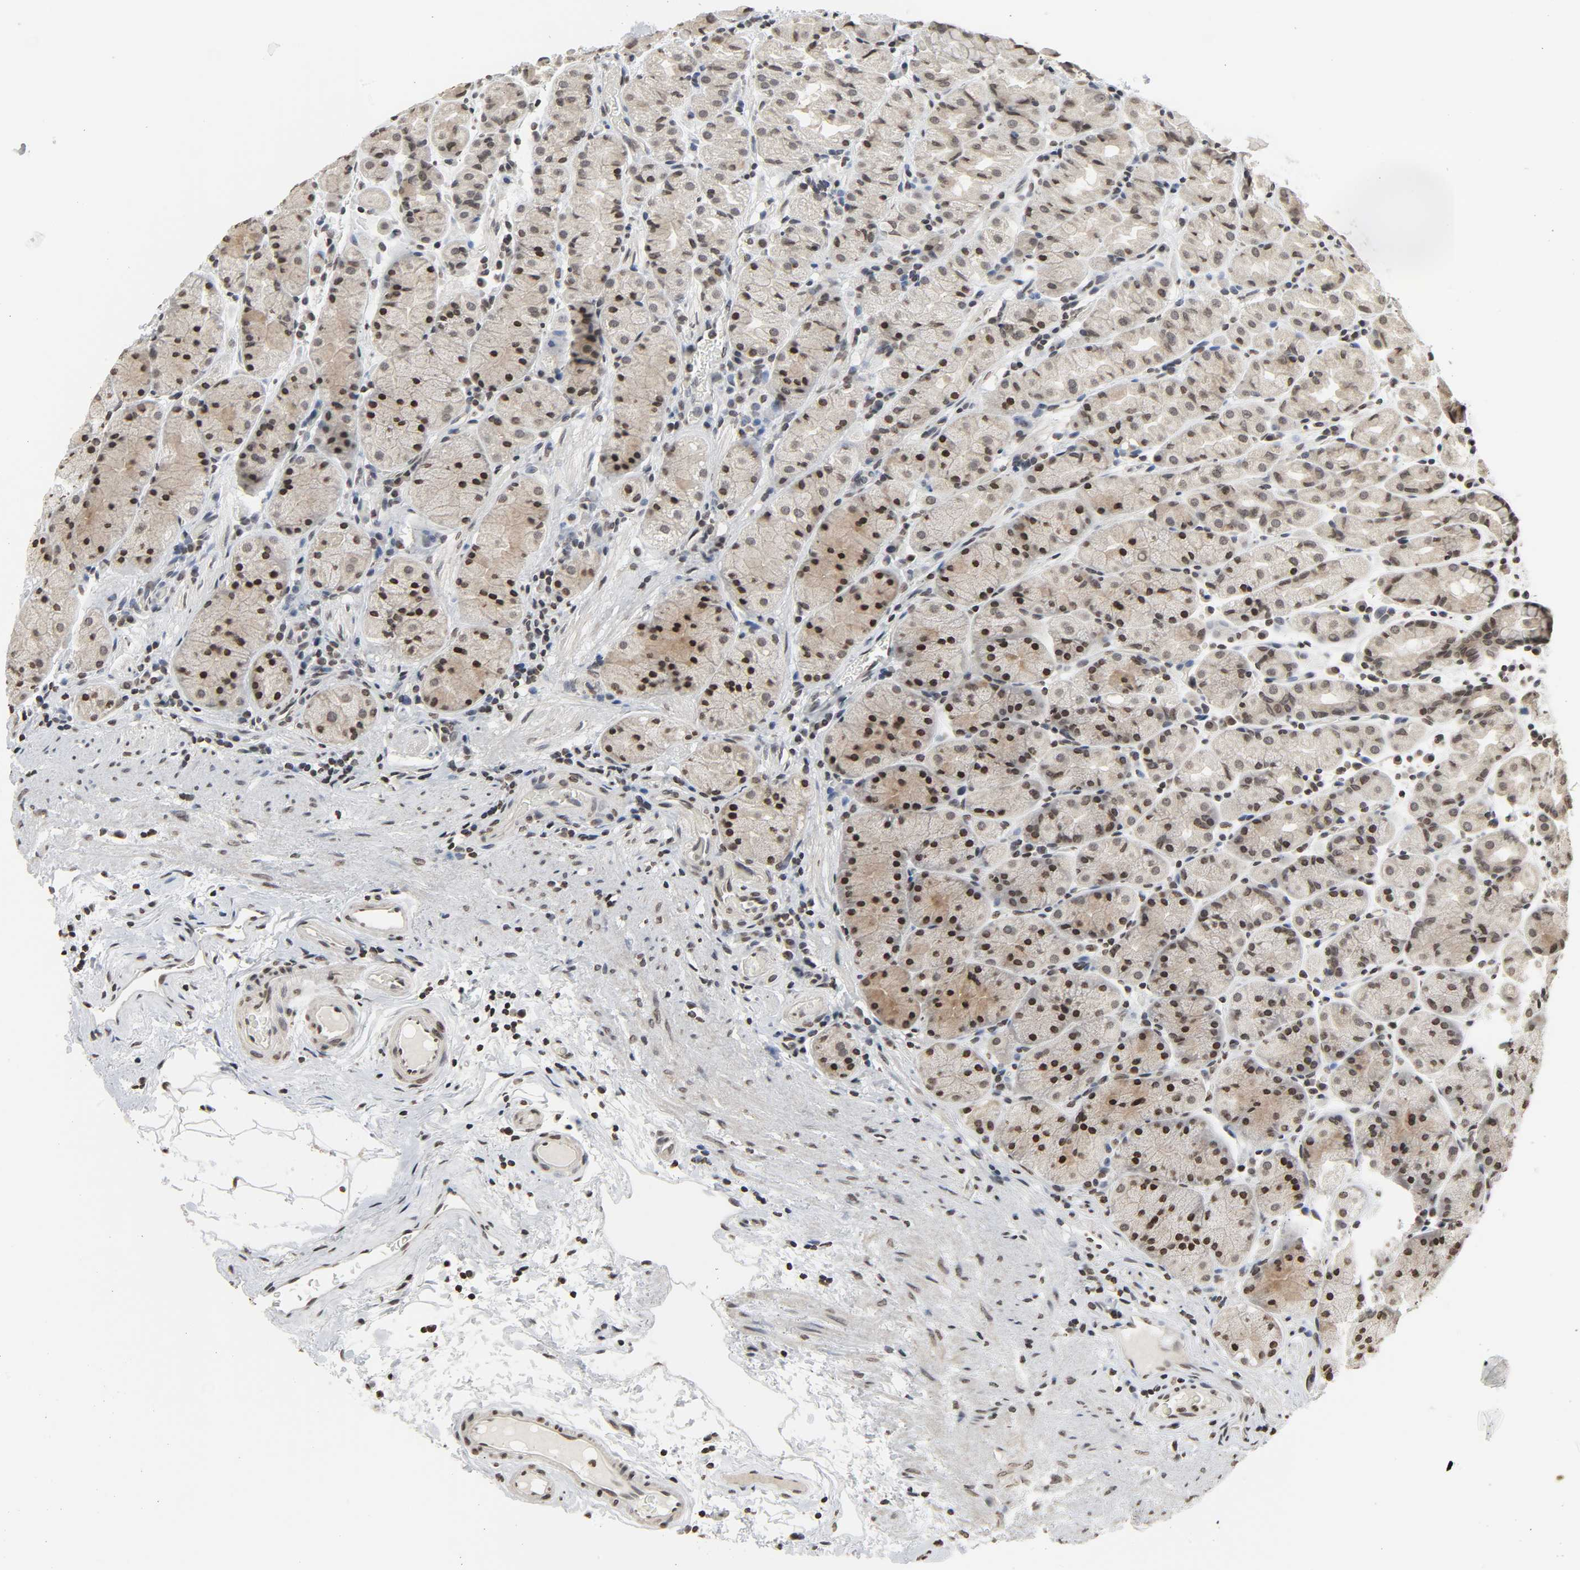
{"staining": {"intensity": "moderate", "quantity": ">75%", "location": "nuclear"}, "tissue": "stomach", "cell_type": "Glandular cells", "image_type": "normal", "snomed": [{"axis": "morphology", "description": "Normal tissue, NOS"}, {"axis": "topography", "description": "Stomach, lower"}], "caption": "DAB immunohistochemical staining of benign human stomach demonstrates moderate nuclear protein expression in approximately >75% of glandular cells.", "gene": "ELAVL1", "patient": {"sex": "male", "age": 56}}